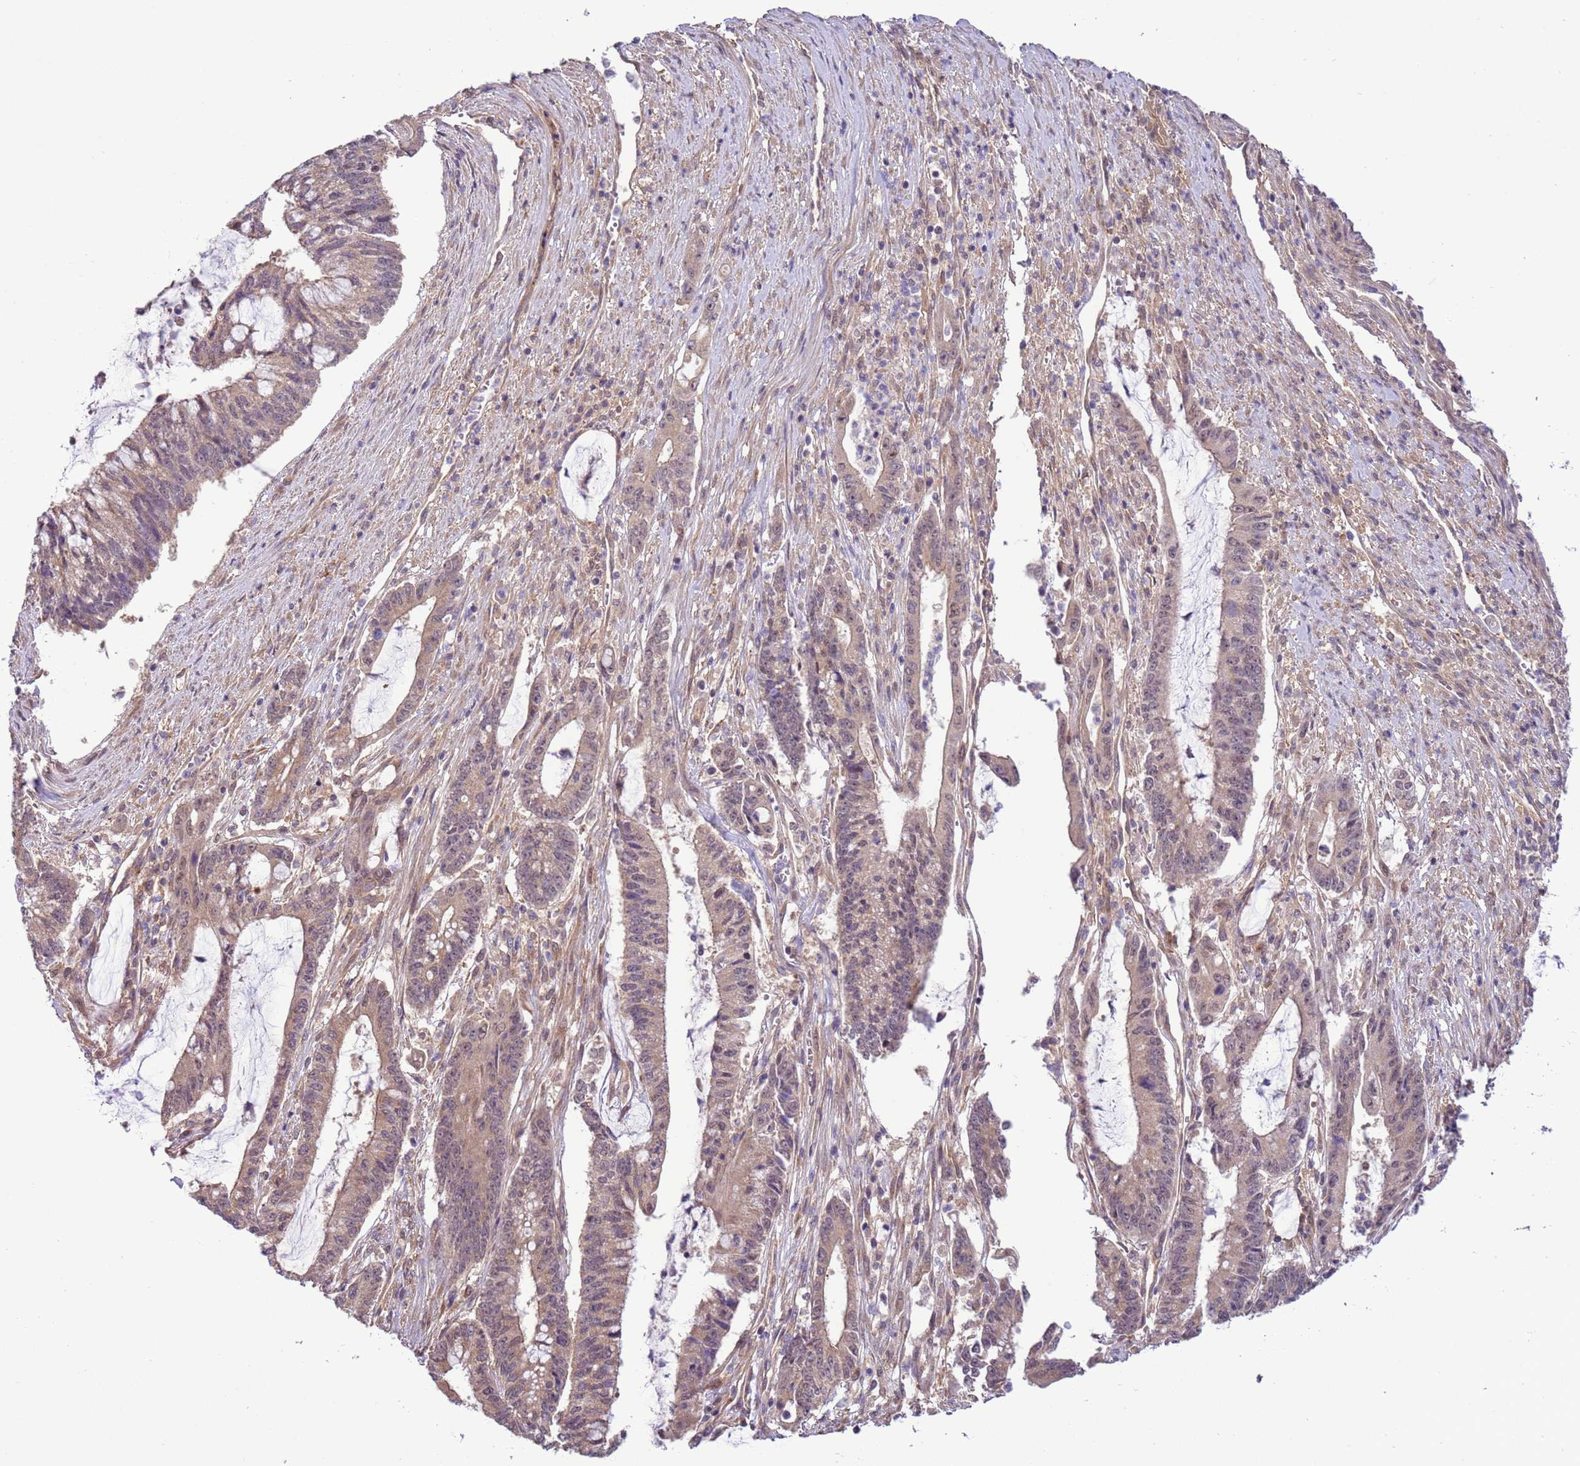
{"staining": {"intensity": "weak", "quantity": "25%-75%", "location": "cytoplasmic/membranous"}, "tissue": "pancreatic cancer", "cell_type": "Tumor cells", "image_type": "cancer", "snomed": [{"axis": "morphology", "description": "Adenocarcinoma, NOS"}, {"axis": "topography", "description": "Pancreas"}], "caption": "A brown stain labels weak cytoplasmic/membranous staining of a protein in human pancreatic adenocarcinoma tumor cells. (Brightfield microscopy of DAB IHC at high magnification).", "gene": "SCARA3", "patient": {"sex": "female", "age": 50}}